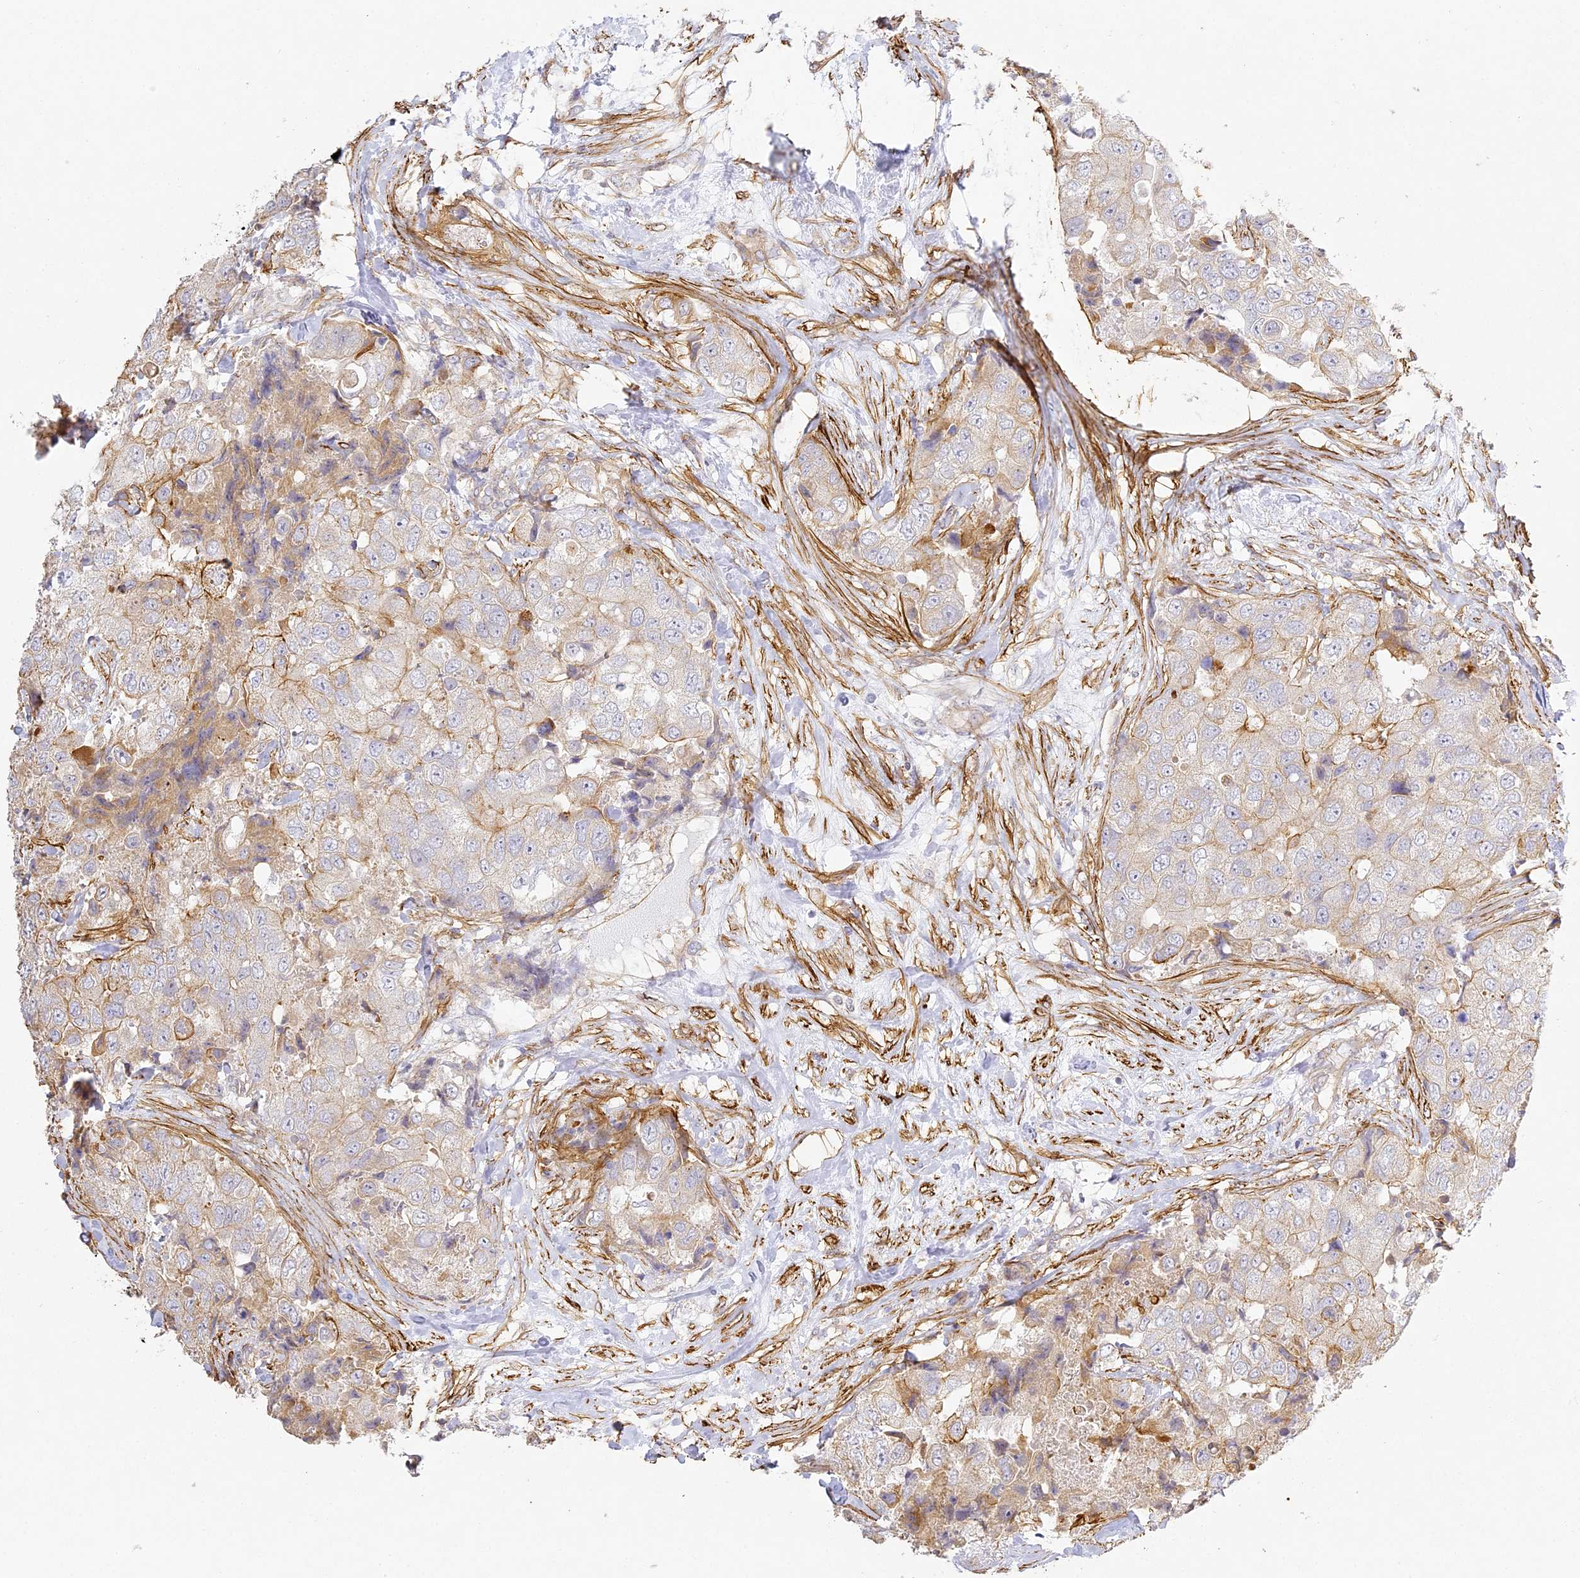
{"staining": {"intensity": "moderate", "quantity": "<25%", "location": "cytoplasmic/membranous"}, "tissue": "breast cancer", "cell_type": "Tumor cells", "image_type": "cancer", "snomed": [{"axis": "morphology", "description": "Duct carcinoma"}, {"axis": "topography", "description": "Breast"}], "caption": "Human infiltrating ductal carcinoma (breast) stained with a protein marker shows moderate staining in tumor cells.", "gene": "MED28", "patient": {"sex": "female", "age": 62}}